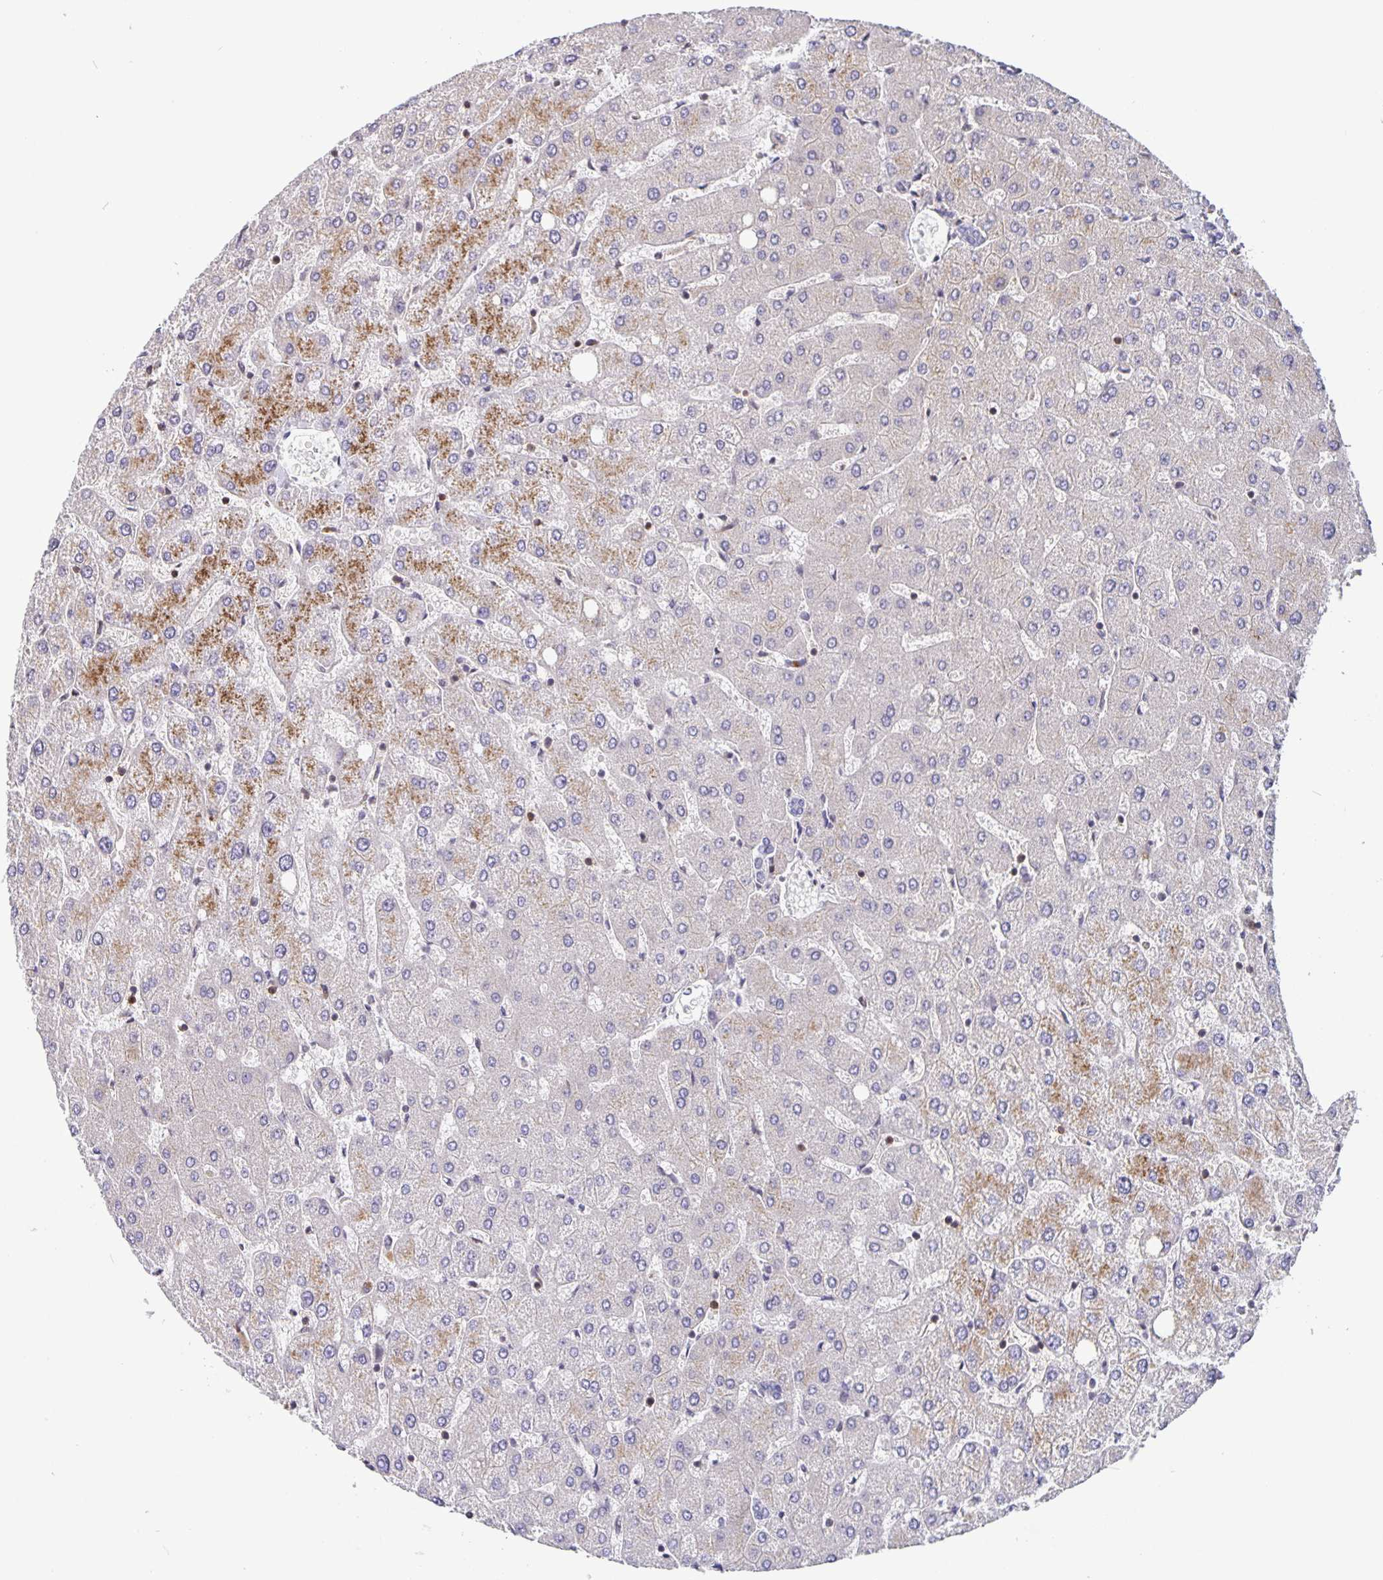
{"staining": {"intensity": "negative", "quantity": "none", "location": "none"}, "tissue": "liver", "cell_type": "Cholangiocytes", "image_type": "normal", "snomed": [{"axis": "morphology", "description": "Normal tissue, NOS"}, {"axis": "topography", "description": "Liver"}], "caption": "Benign liver was stained to show a protein in brown. There is no significant expression in cholangiocytes.", "gene": "FEM1C", "patient": {"sex": "female", "age": 54}}